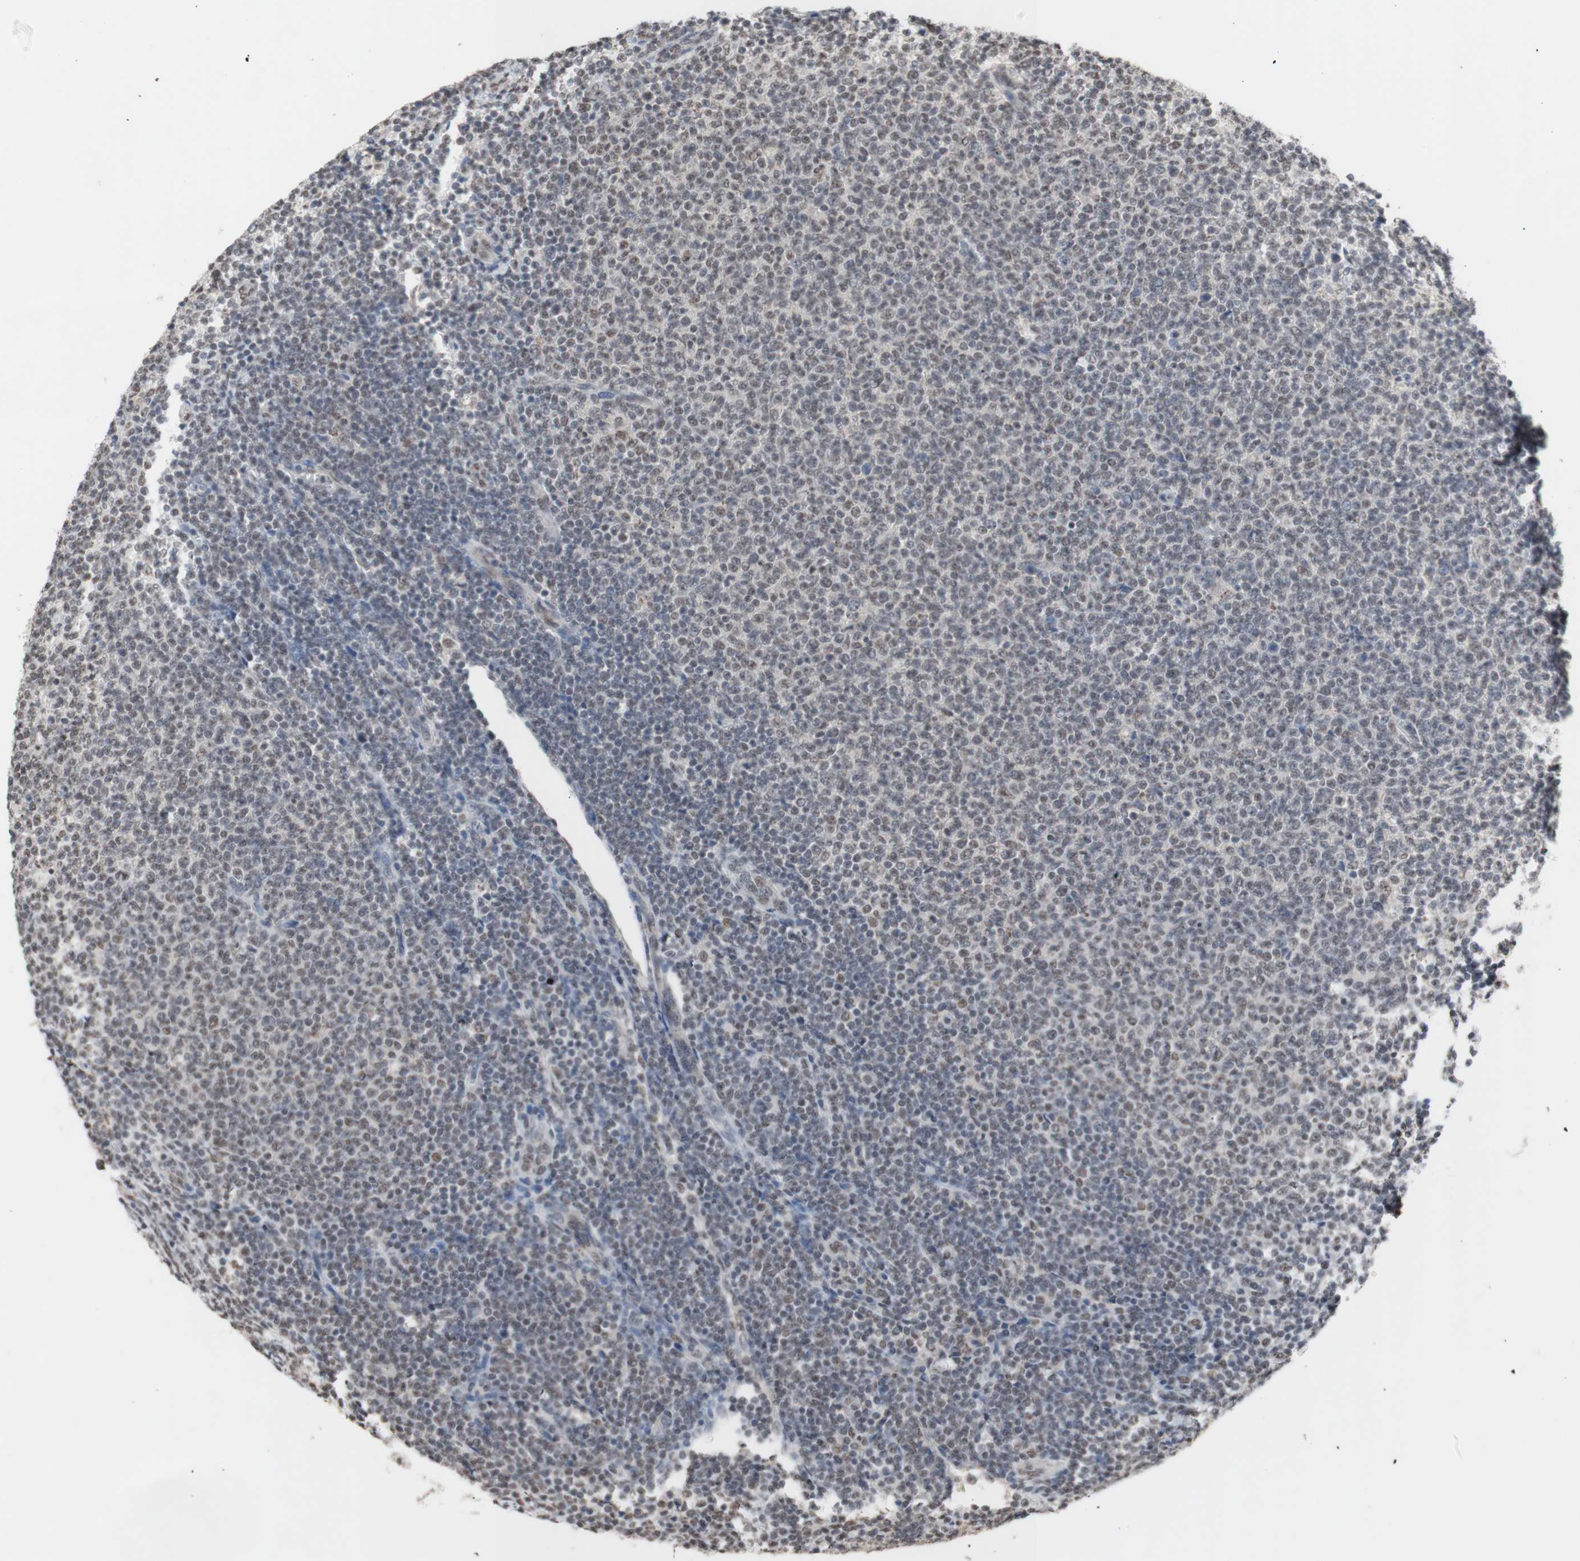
{"staining": {"intensity": "weak", "quantity": ">75%", "location": "nuclear"}, "tissue": "lymphoma", "cell_type": "Tumor cells", "image_type": "cancer", "snomed": [{"axis": "morphology", "description": "Malignant lymphoma, non-Hodgkin's type, Low grade"}, {"axis": "topography", "description": "Lymph node"}], "caption": "Lymphoma stained with a brown dye exhibits weak nuclear positive staining in approximately >75% of tumor cells.", "gene": "SFPQ", "patient": {"sex": "male", "age": 66}}